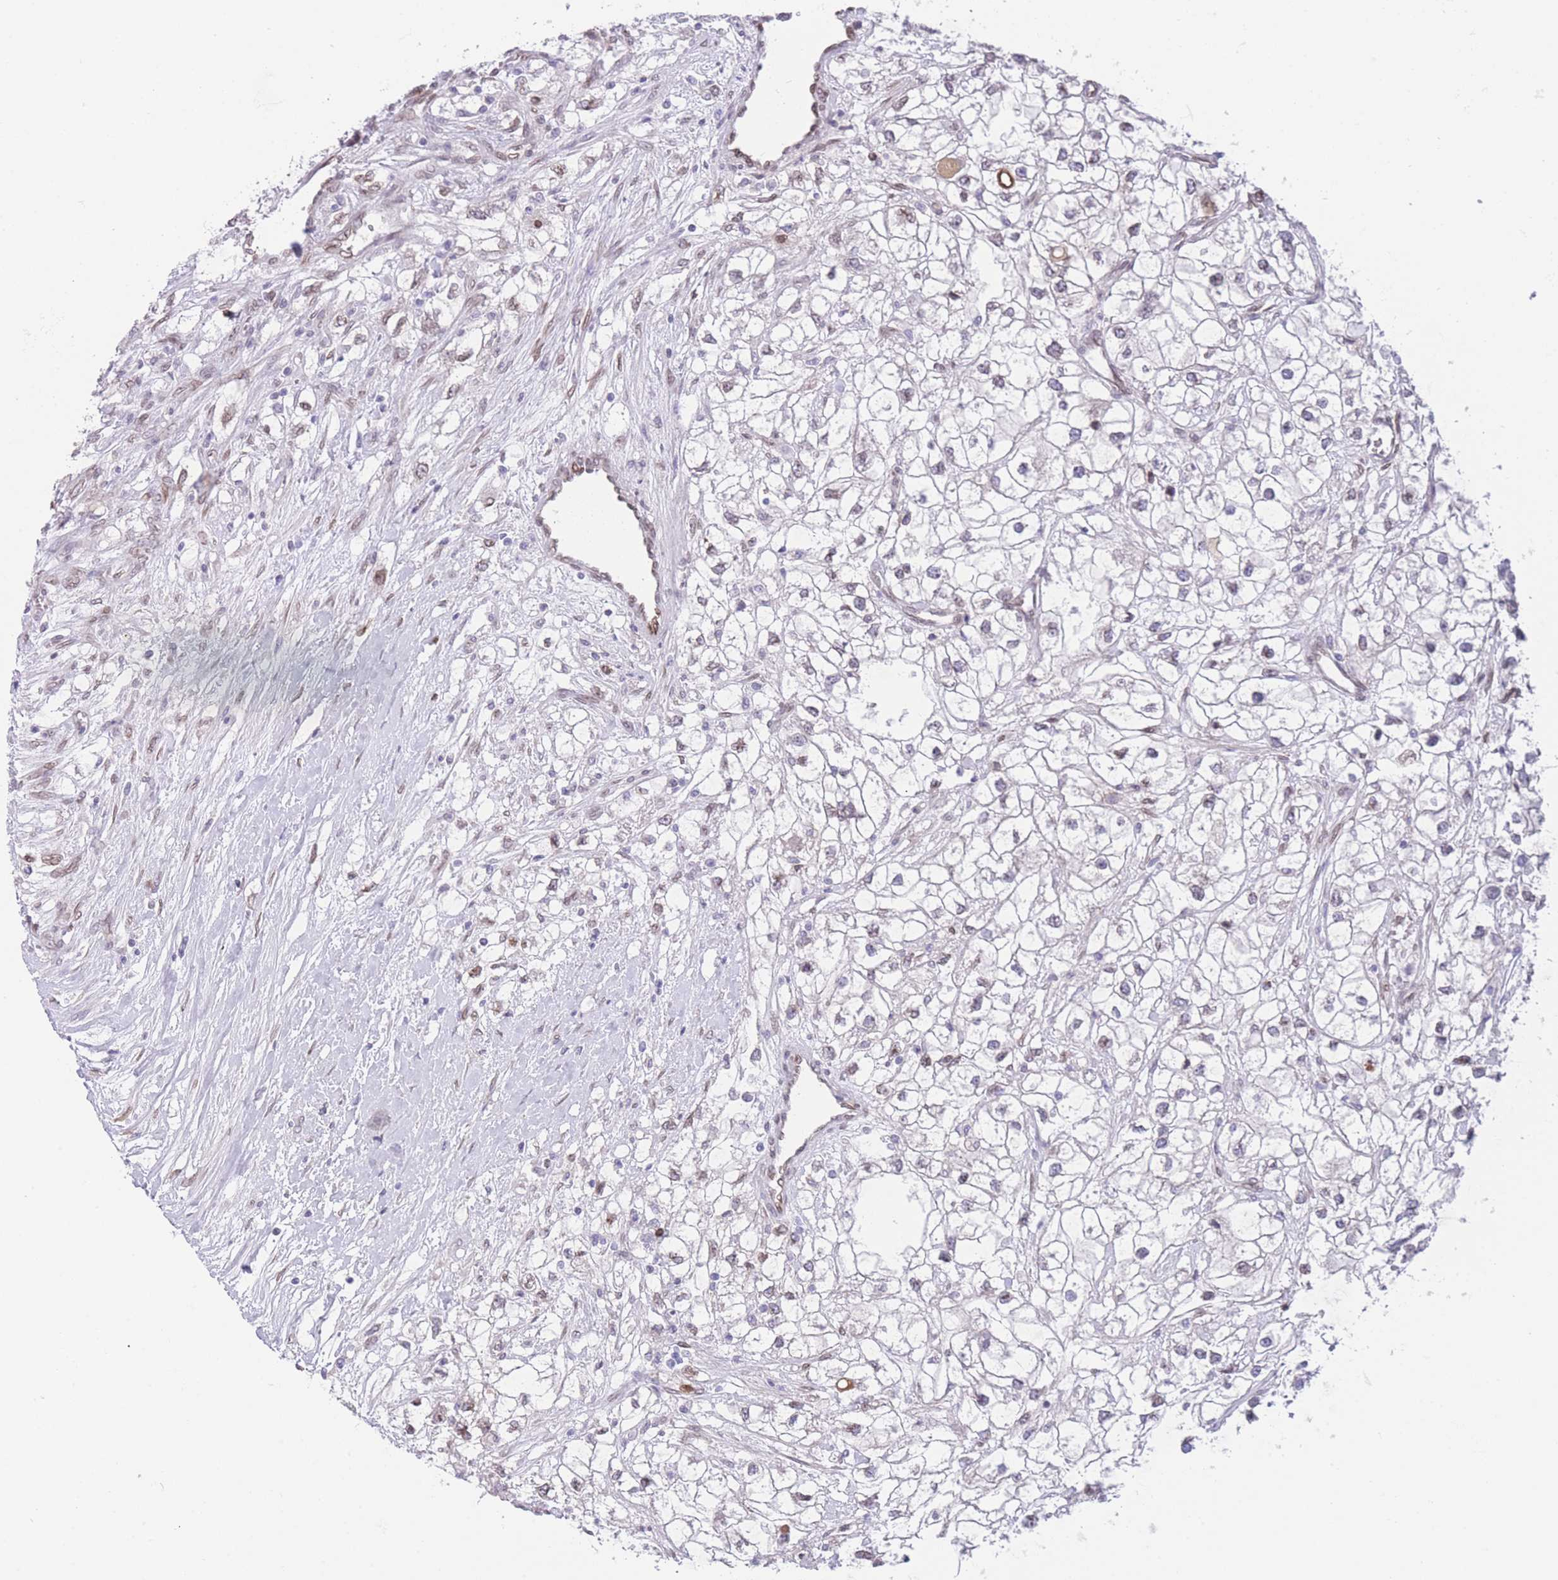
{"staining": {"intensity": "weak", "quantity": "25%-75%", "location": "nuclear"}, "tissue": "renal cancer", "cell_type": "Tumor cells", "image_type": "cancer", "snomed": [{"axis": "morphology", "description": "Adenocarcinoma, NOS"}, {"axis": "topography", "description": "Kidney"}], "caption": "Renal cancer (adenocarcinoma) stained for a protein demonstrates weak nuclear positivity in tumor cells. (Stains: DAB (3,3'-diaminobenzidine) in brown, nuclei in blue, Microscopy: brightfield microscopy at high magnification).", "gene": "OR10AD1", "patient": {"sex": "male", "age": 59}}